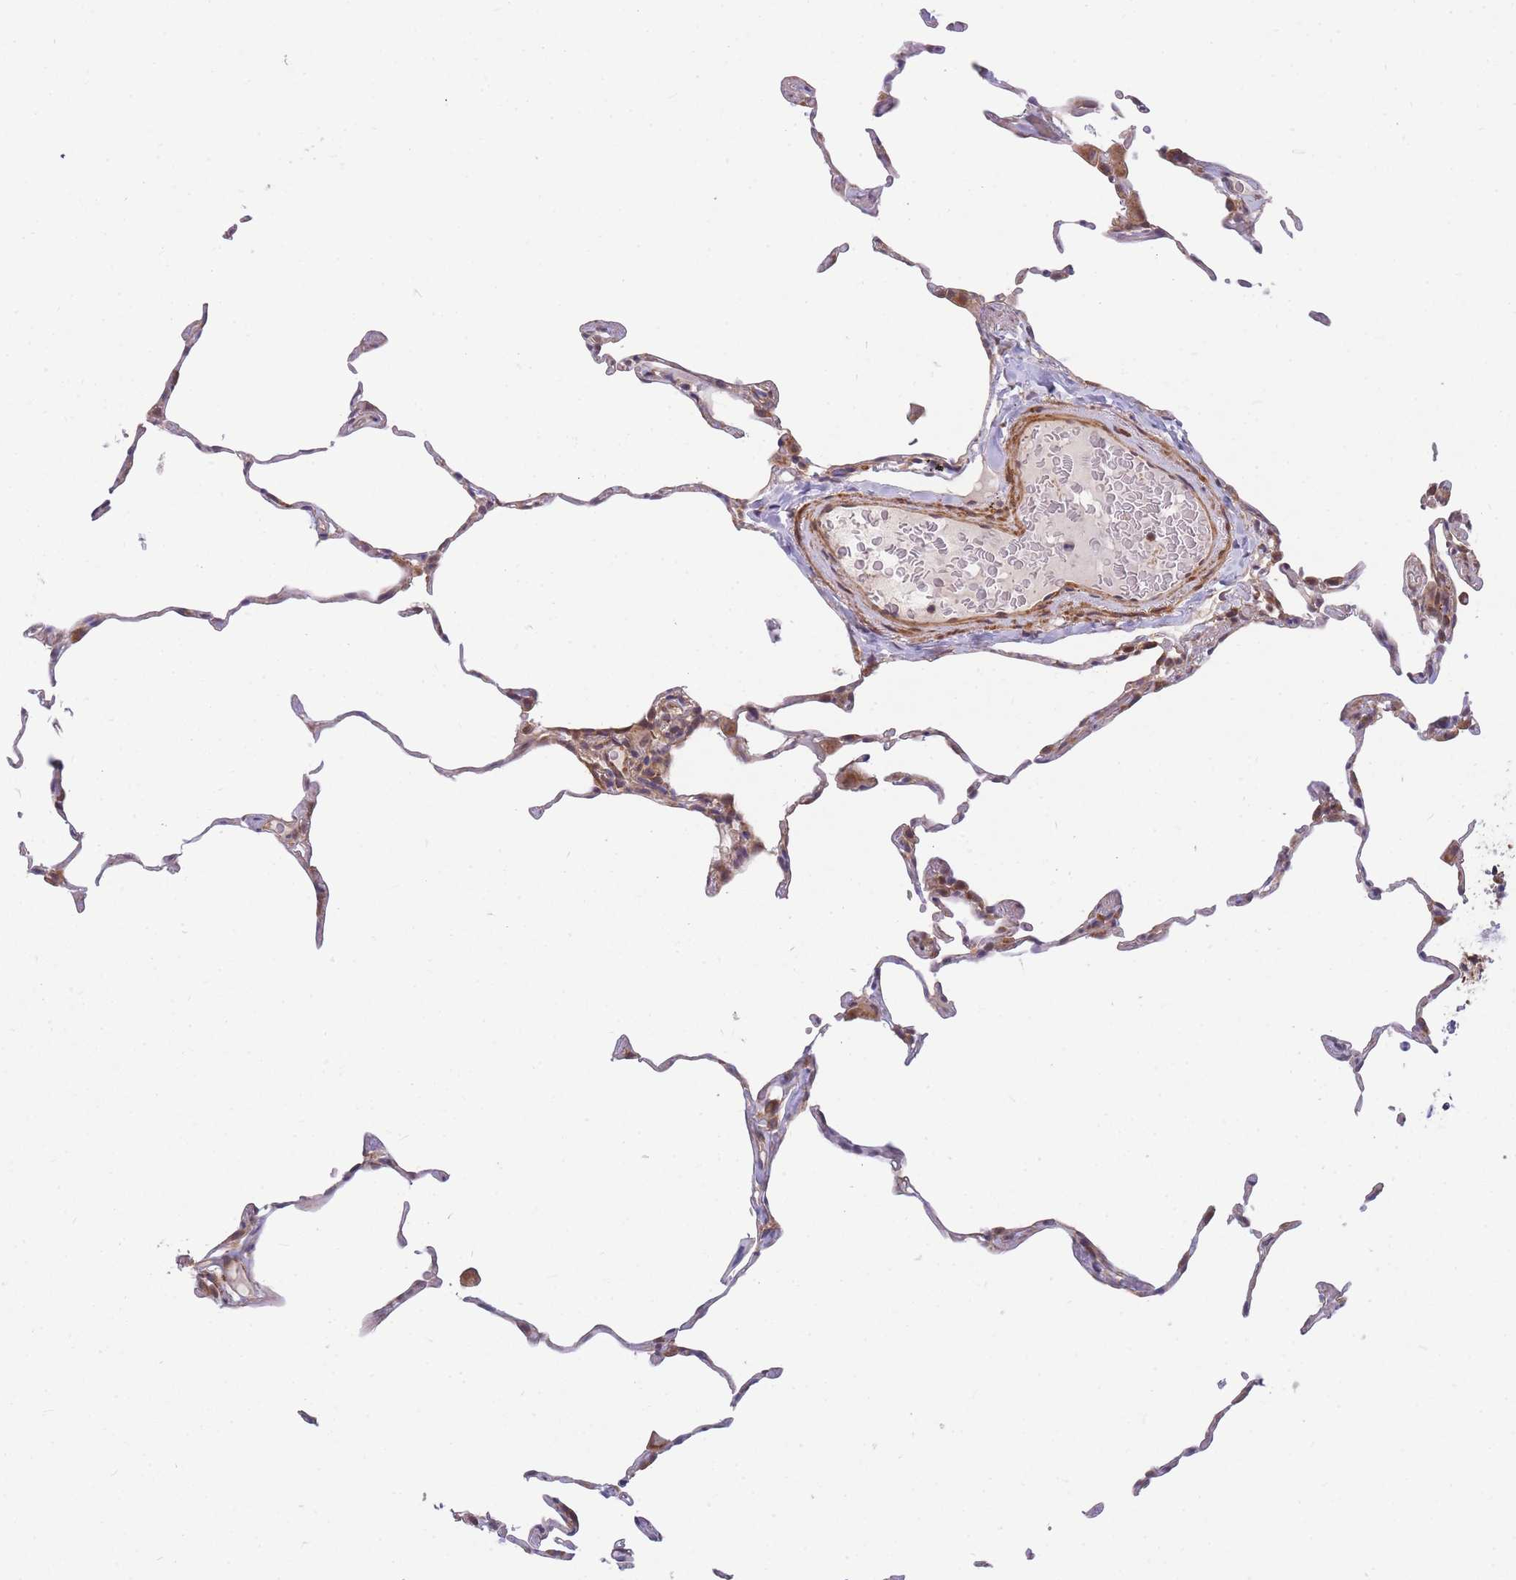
{"staining": {"intensity": "negative", "quantity": "none", "location": "none"}, "tissue": "lung", "cell_type": "Alveolar cells", "image_type": "normal", "snomed": [{"axis": "morphology", "description": "Normal tissue, NOS"}, {"axis": "topography", "description": "Lung"}], "caption": "DAB immunohistochemical staining of normal human lung exhibits no significant expression in alveolar cells. Nuclei are stained in blue.", "gene": "ENSG00000276345", "patient": {"sex": "female", "age": 57}}